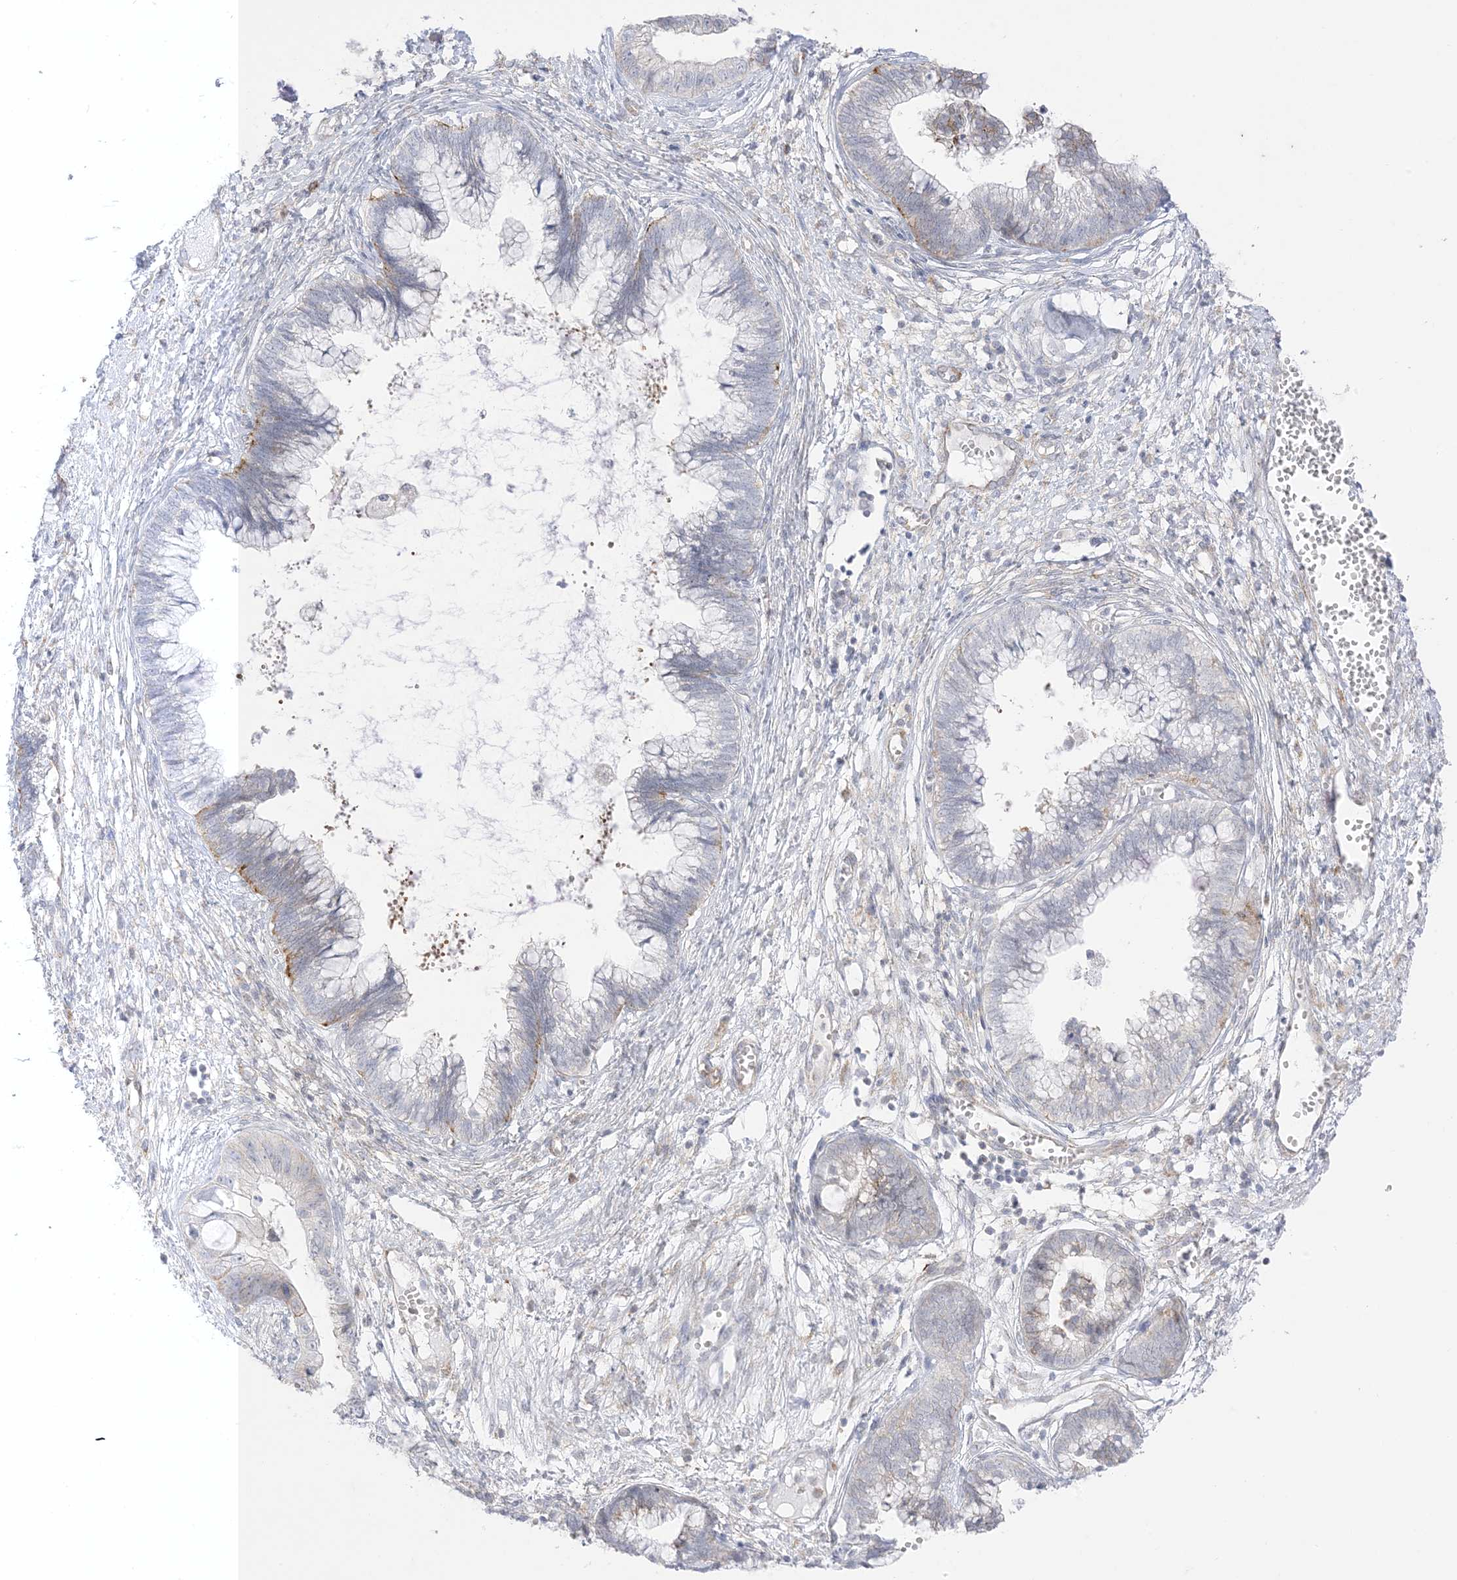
{"staining": {"intensity": "negative", "quantity": "none", "location": "none"}, "tissue": "cervical cancer", "cell_type": "Tumor cells", "image_type": "cancer", "snomed": [{"axis": "morphology", "description": "Adenocarcinoma, NOS"}, {"axis": "topography", "description": "Cervix"}], "caption": "A high-resolution histopathology image shows immunohistochemistry (IHC) staining of cervical cancer, which shows no significant positivity in tumor cells.", "gene": "RAC1", "patient": {"sex": "female", "age": 44}}